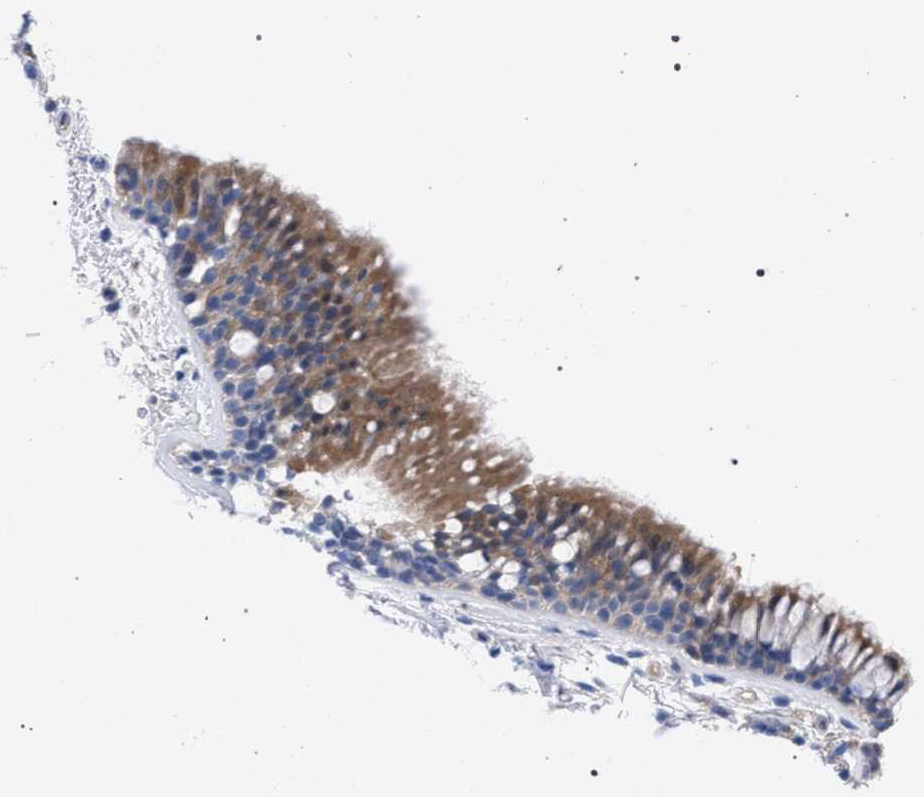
{"staining": {"intensity": "moderate", "quantity": ">75%", "location": "cytoplasmic/membranous"}, "tissue": "bronchus", "cell_type": "Respiratory epithelial cells", "image_type": "normal", "snomed": [{"axis": "morphology", "description": "Normal tissue, NOS"}, {"axis": "topography", "description": "Cartilage tissue"}, {"axis": "topography", "description": "Bronchus"}], "caption": "Immunohistochemistry of unremarkable human bronchus reveals medium levels of moderate cytoplasmic/membranous staining in approximately >75% of respiratory epithelial cells.", "gene": "GMPR", "patient": {"sex": "female", "age": 53}}